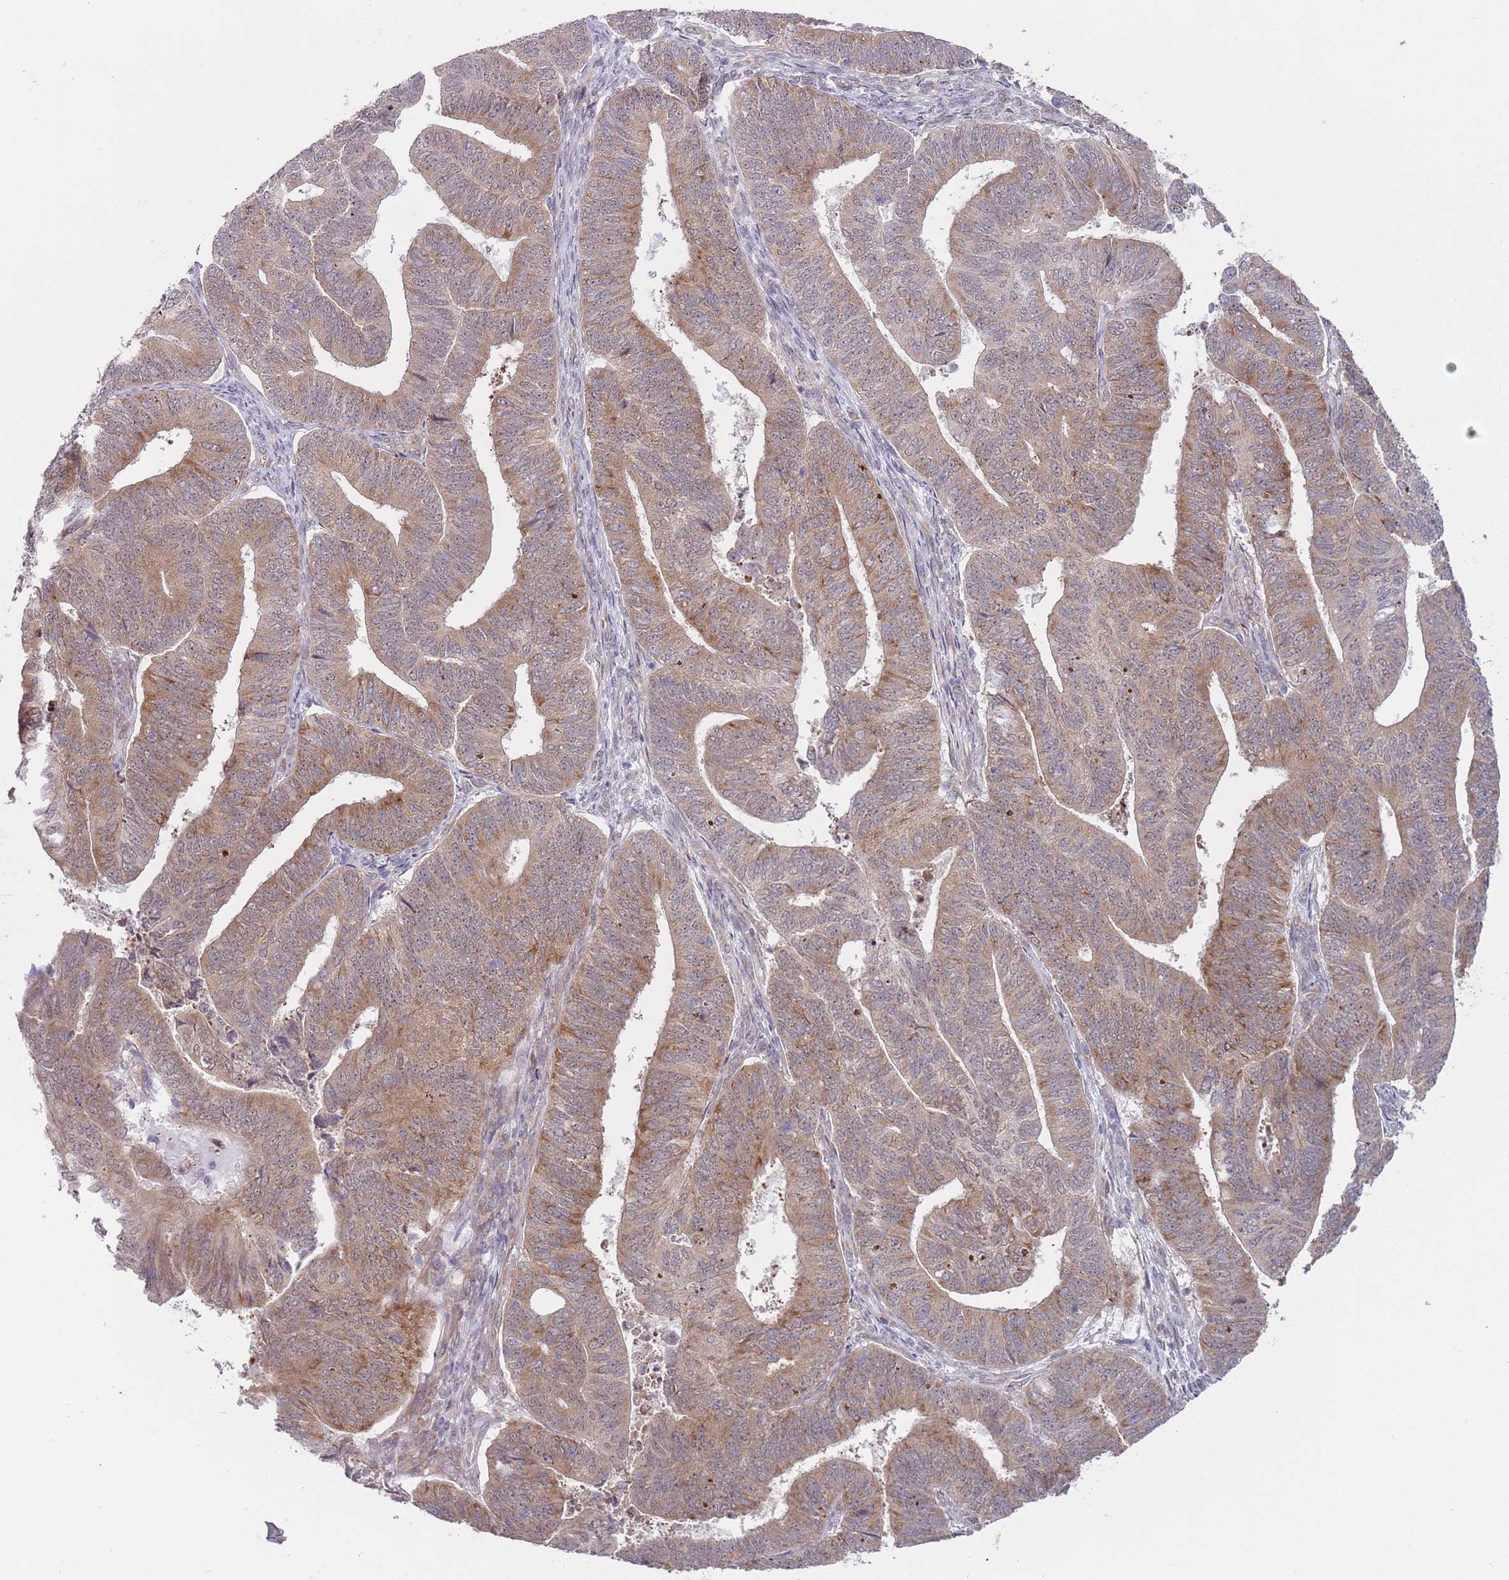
{"staining": {"intensity": "moderate", "quantity": "25%-75%", "location": "cytoplasmic/membranous"}, "tissue": "endometrial cancer", "cell_type": "Tumor cells", "image_type": "cancer", "snomed": [{"axis": "morphology", "description": "Adenocarcinoma, NOS"}, {"axis": "topography", "description": "Endometrium"}], "caption": "Approximately 25%-75% of tumor cells in human endometrial cancer show moderate cytoplasmic/membranous protein staining as visualized by brown immunohistochemical staining.", "gene": "SLC25A32", "patient": {"sex": "female", "age": 70}}